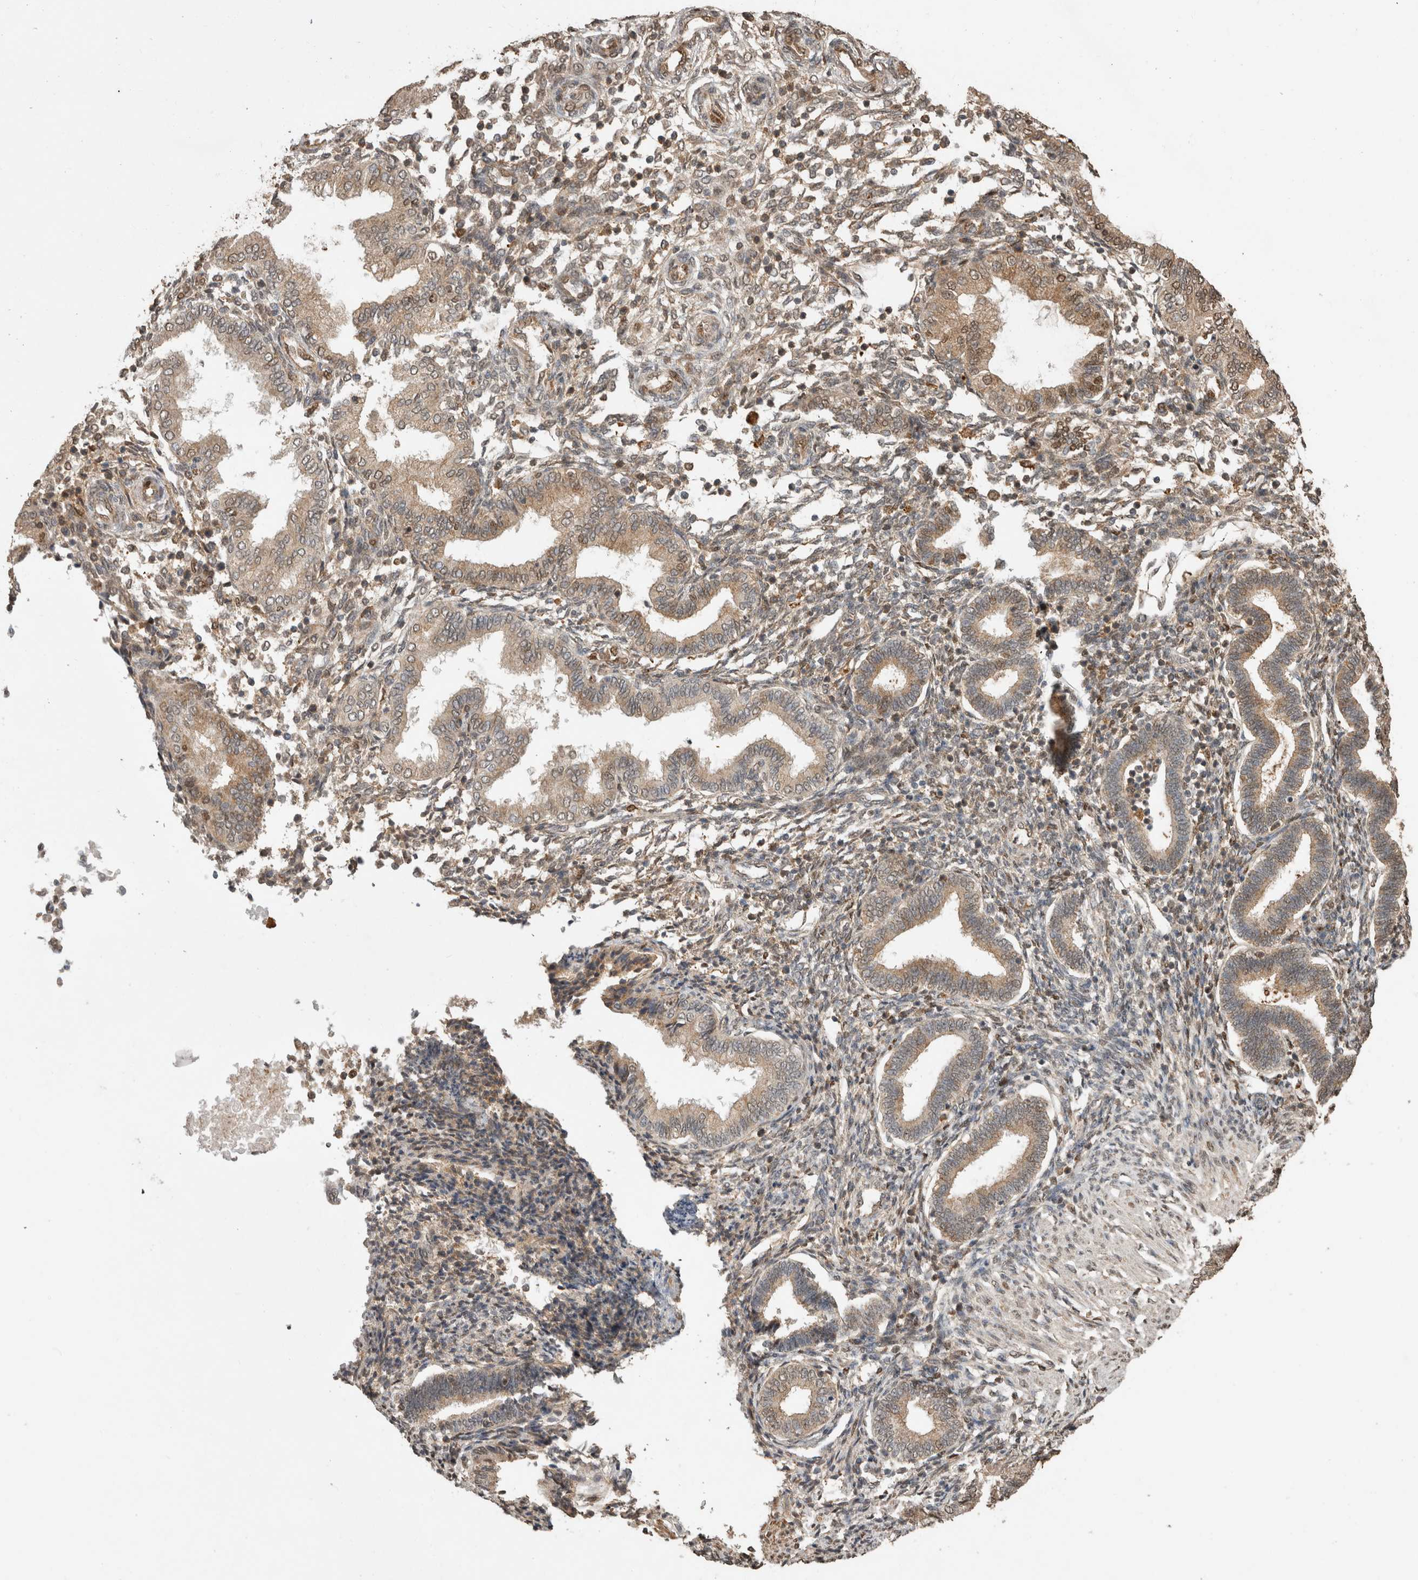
{"staining": {"intensity": "moderate", "quantity": "<25%", "location": "cytoplasmic/membranous"}, "tissue": "endometrium", "cell_type": "Cells in endometrial stroma", "image_type": "normal", "snomed": [{"axis": "morphology", "description": "Normal tissue, NOS"}, {"axis": "topography", "description": "Endometrium"}], "caption": "The histopathology image exhibits immunohistochemical staining of normal endometrium. There is moderate cytoplasmic/membranous positivity is identified in approximately <25% of cells in endometrial stroma.", "gene": "FAM3A", "patient": {"sex": "female", "age": 53}}